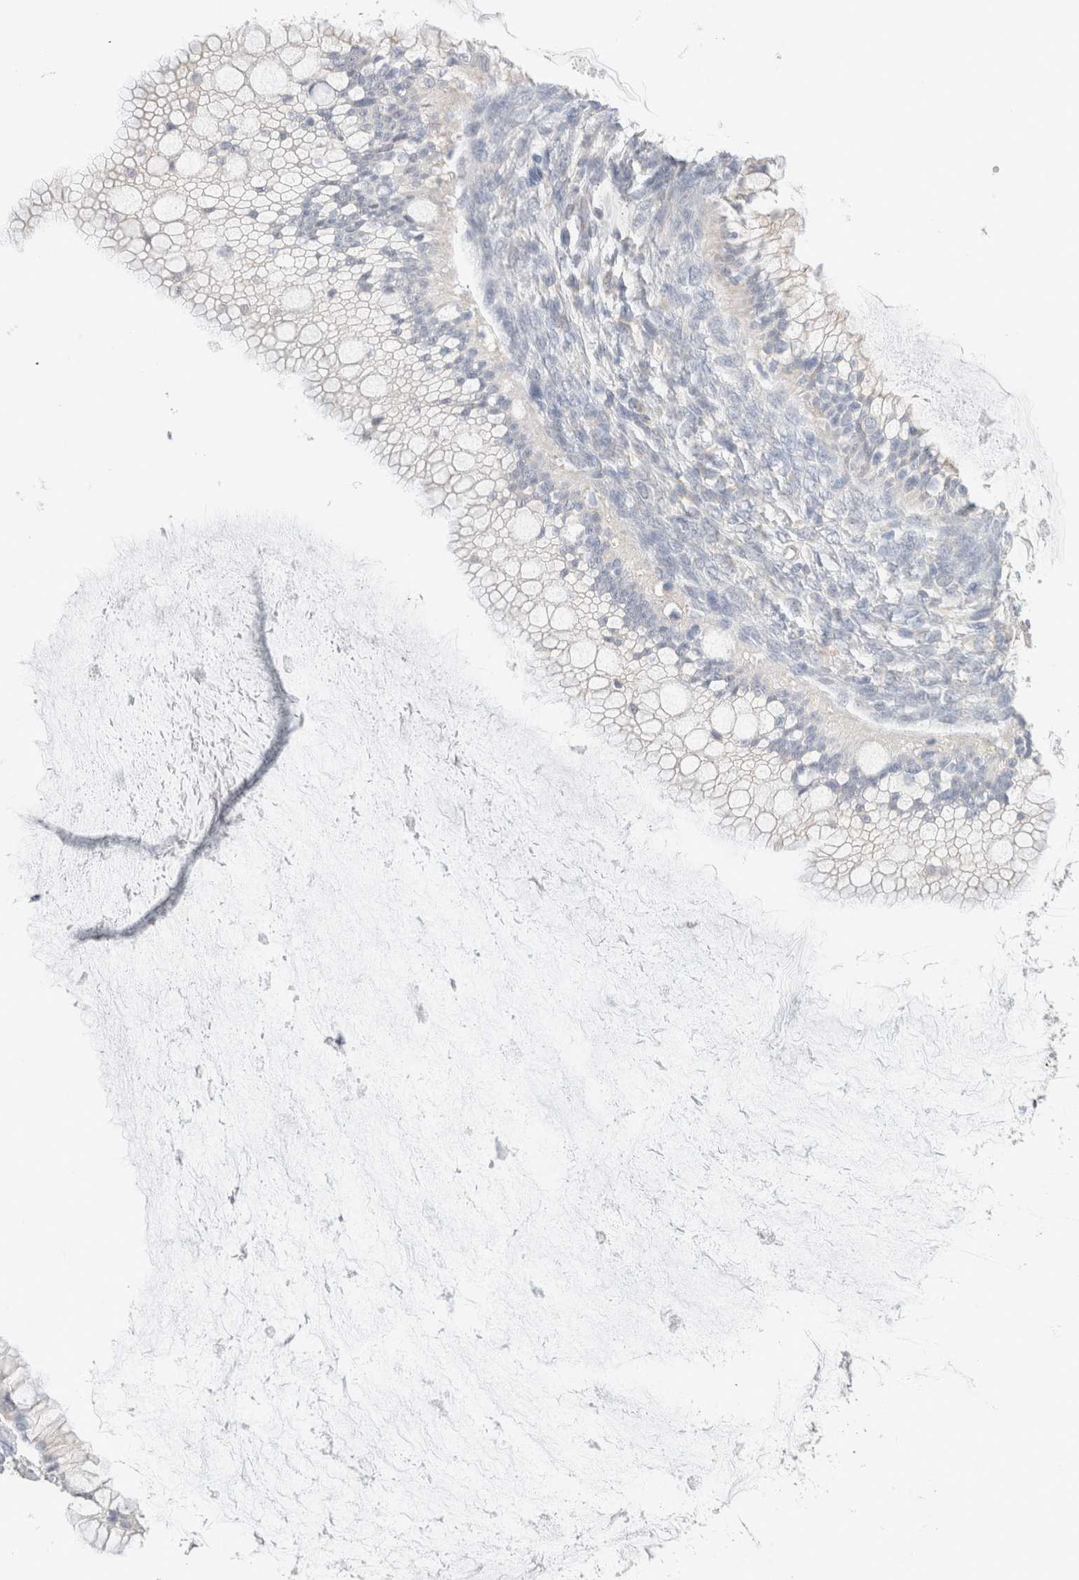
{"staining": {"intensity": "negative", "quantity": "none", "location": "none"}, "tissue": "ovarian cancer", "cell_type": "Tumor cells", "image_type": "cancer", "snomed": [{"axis": "morphology", "description": "Cystadenocarcinoma, mucinous, NOS"}, {"axis": "topography", "description": "Ovary"}], "caption": "Tumor cells are negative for brown protein staining in ovarian cancer (mucinous cystadenocarcinoma).", "gene": "DMD", "patient": {"sex": "female", "age": 57}}